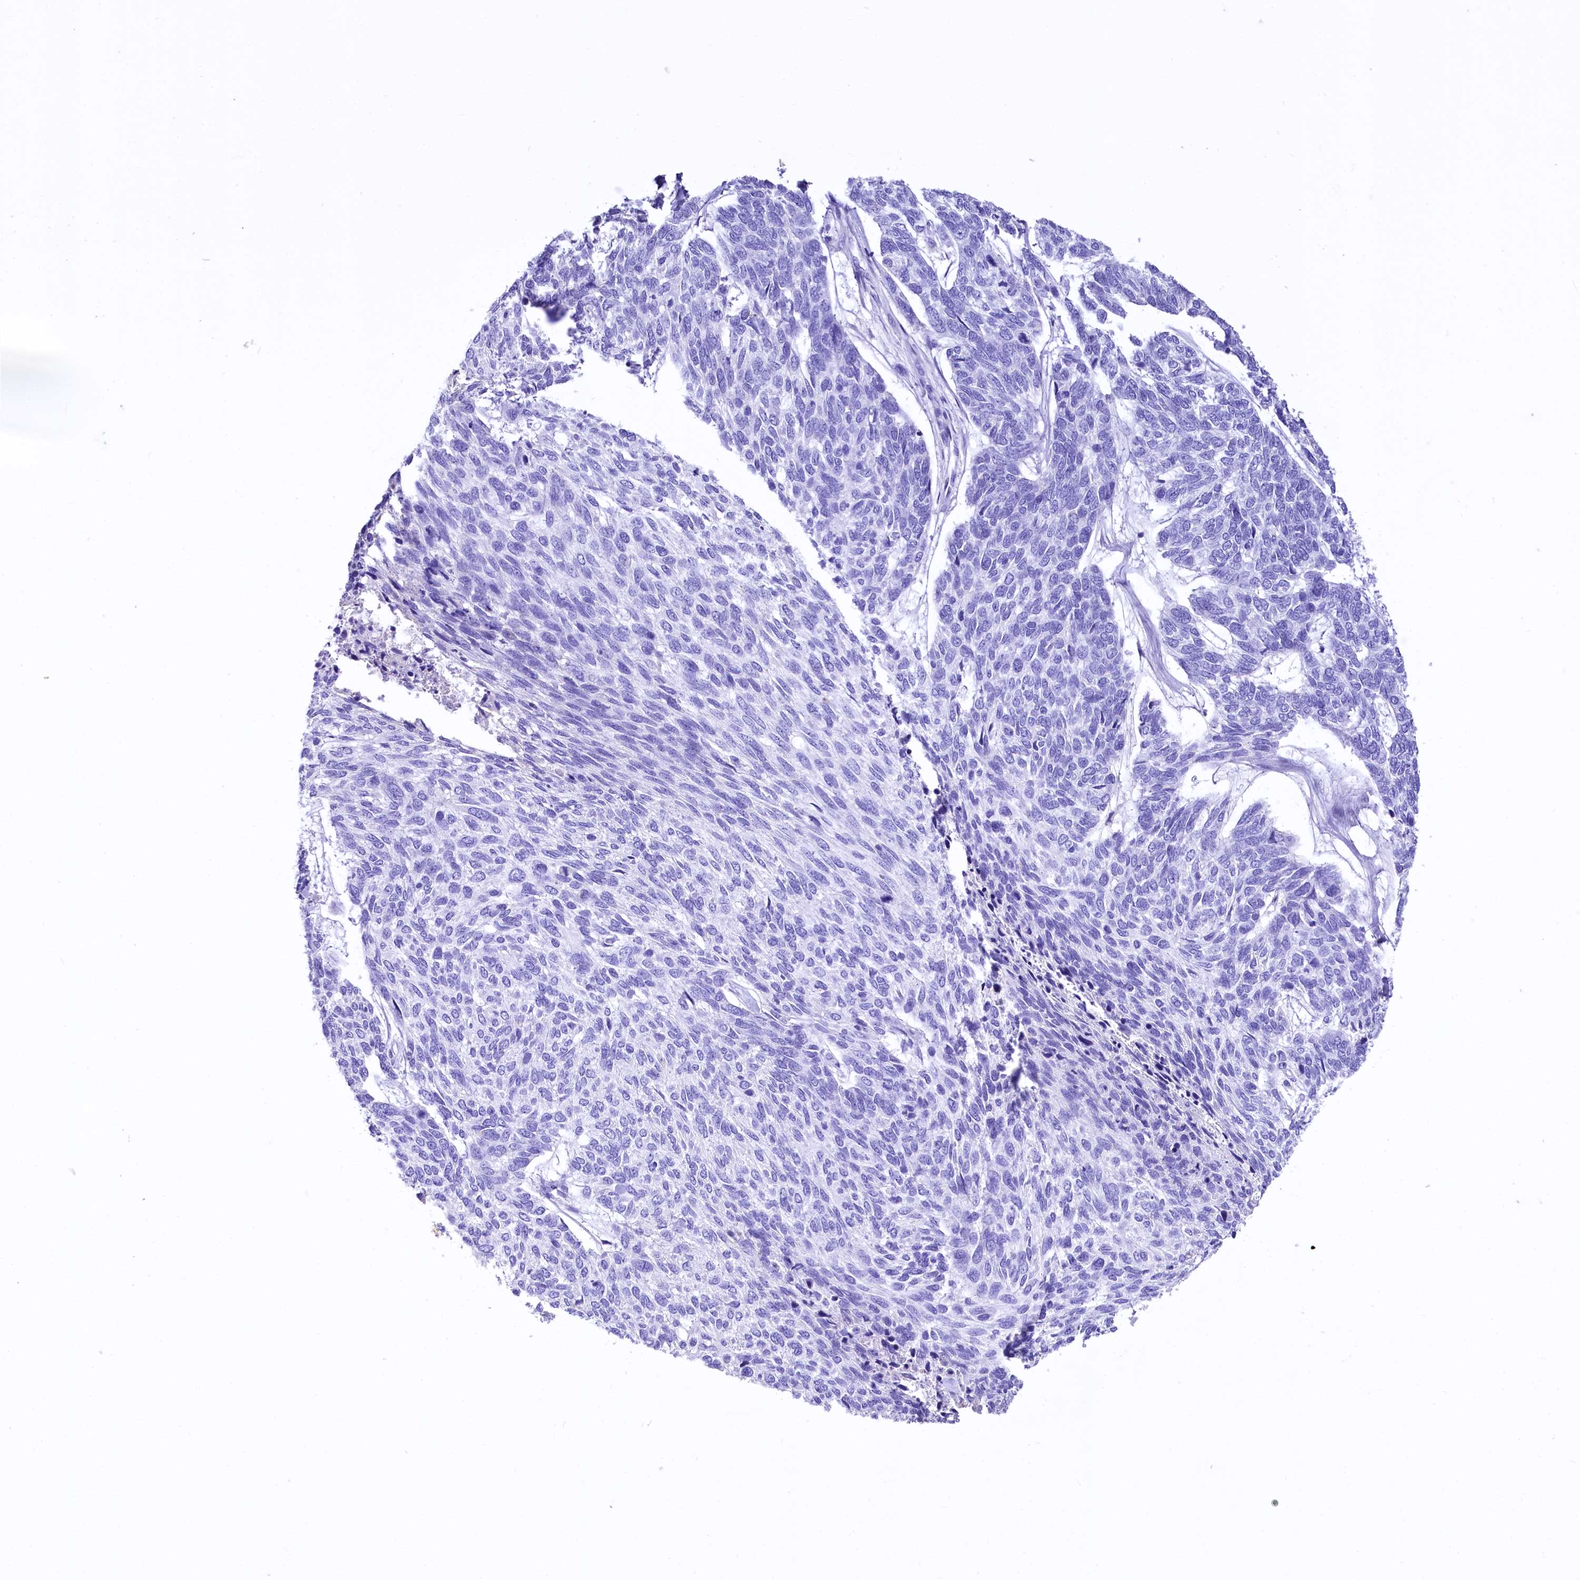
{"staining": {"intensity": "negative", "quantity": "none", "location": "none"}, "tissue": "skin cancer", "cell_type": "Tumor cells", "image_type": "cancer", "snomed": [{"axis": "morphology", "description": "Basal cell carcinoma"}, {"axis": "topography", "description": "Skin"}], "caption": "Human skin cancer (basal cell carcinoma) stained for a protein using IHC exhibits no positivity in tumor cells.", "gene": "A2ML1", "patient": {"sex": "female", "age": 65}}